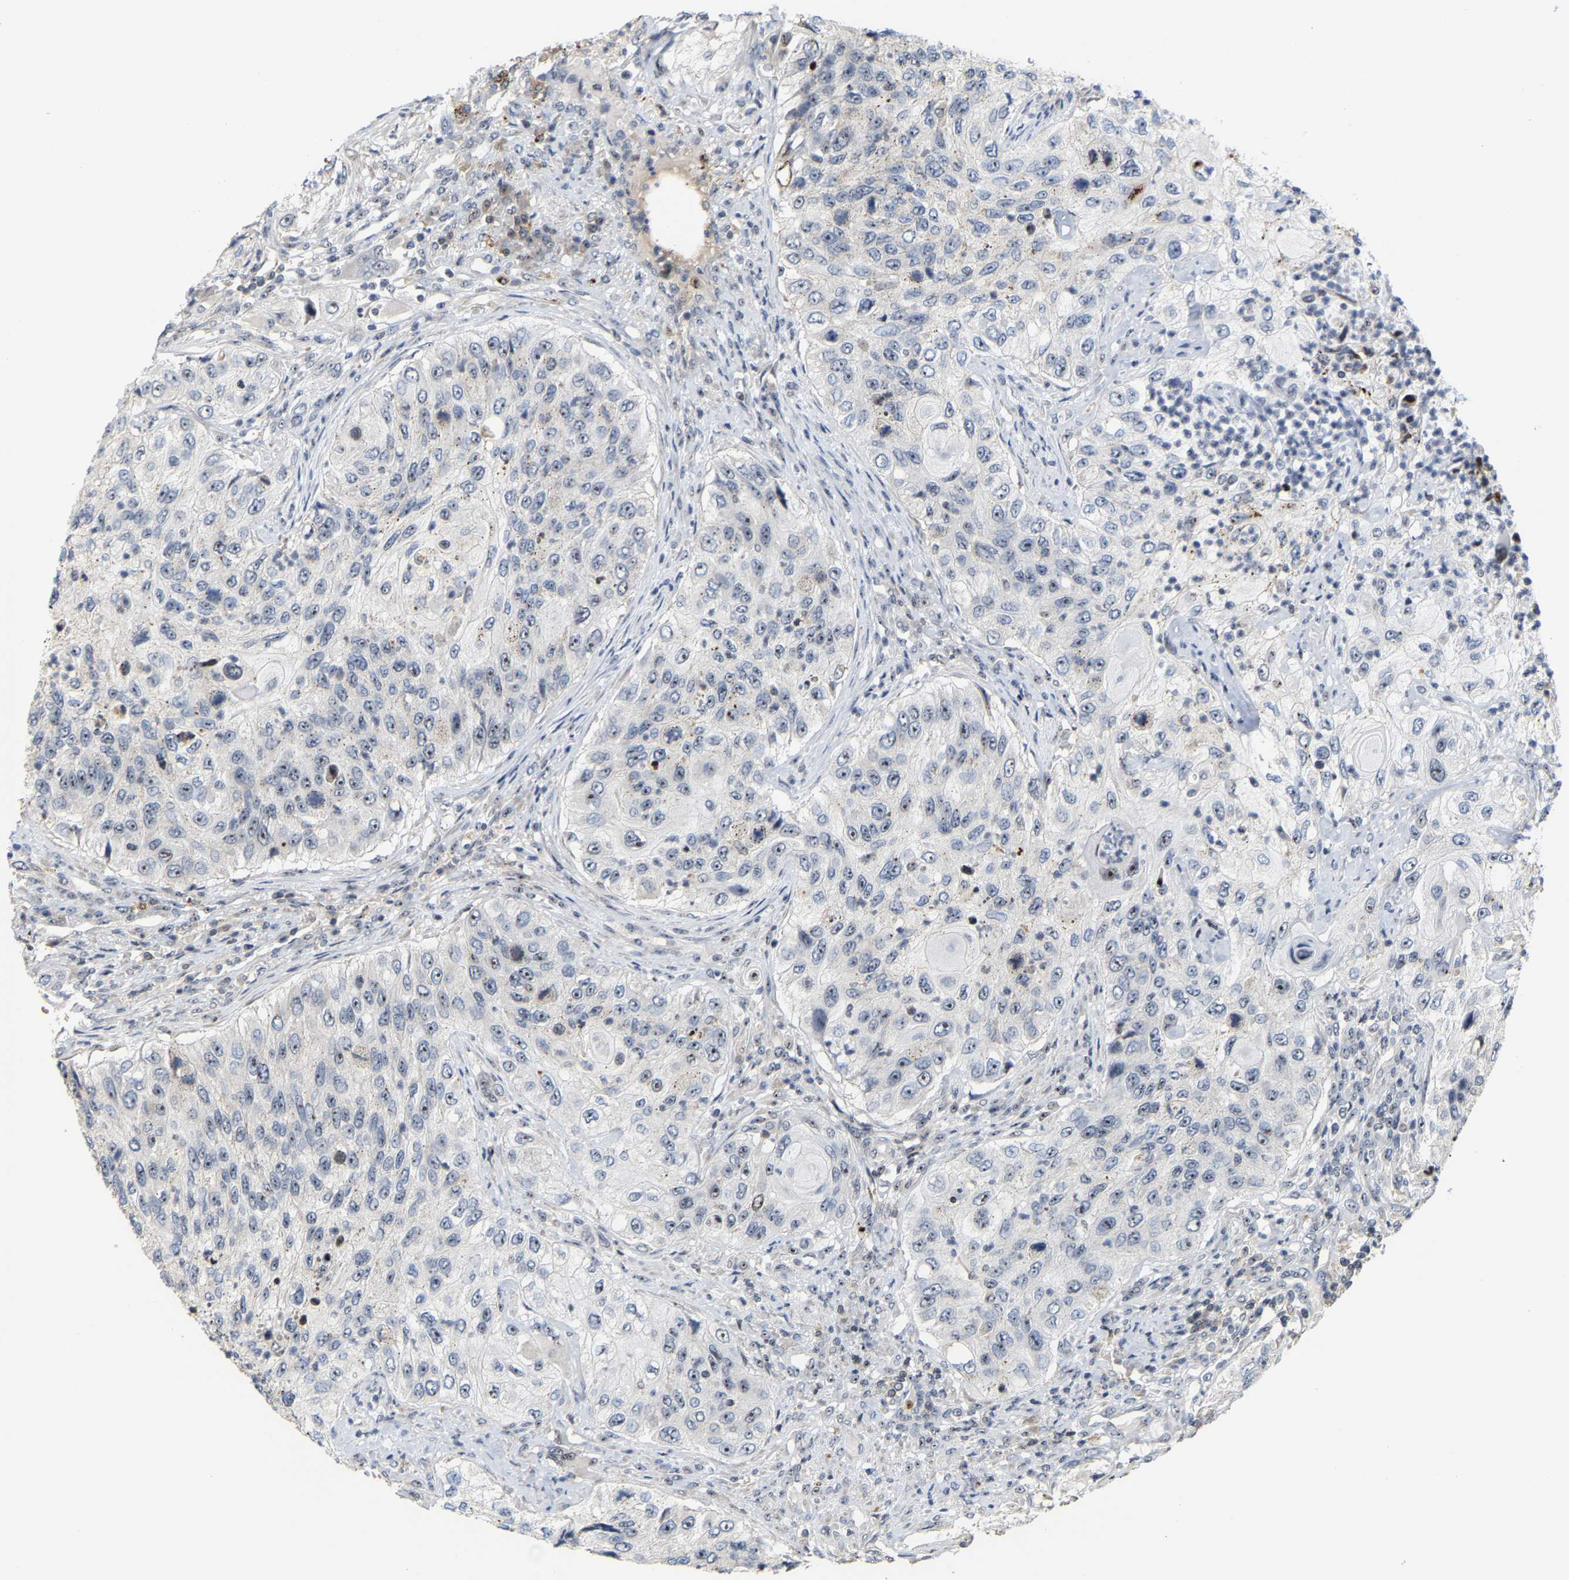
{"staining": {"intensity": "moderate", "quantity": "<25%", "location": "nuclear"}, "tissue": "urothelial cancer", "cell_type": "Tumor cells", "image_type": "cancer", "snomed": [{"axis": "morphology", "description": "Urothelial carcinoma, High grade"}, {"axis": "topography", "description": "Urinary bladder"}], "caption": "Immunohistochemical staining of urothelial carcinoma (high-grade) displays low levels of moderate nuclear protein expression in about <25% of tumor cells.", "gene": "NOP58", "patient": {"sex": "female", "age": 60}}